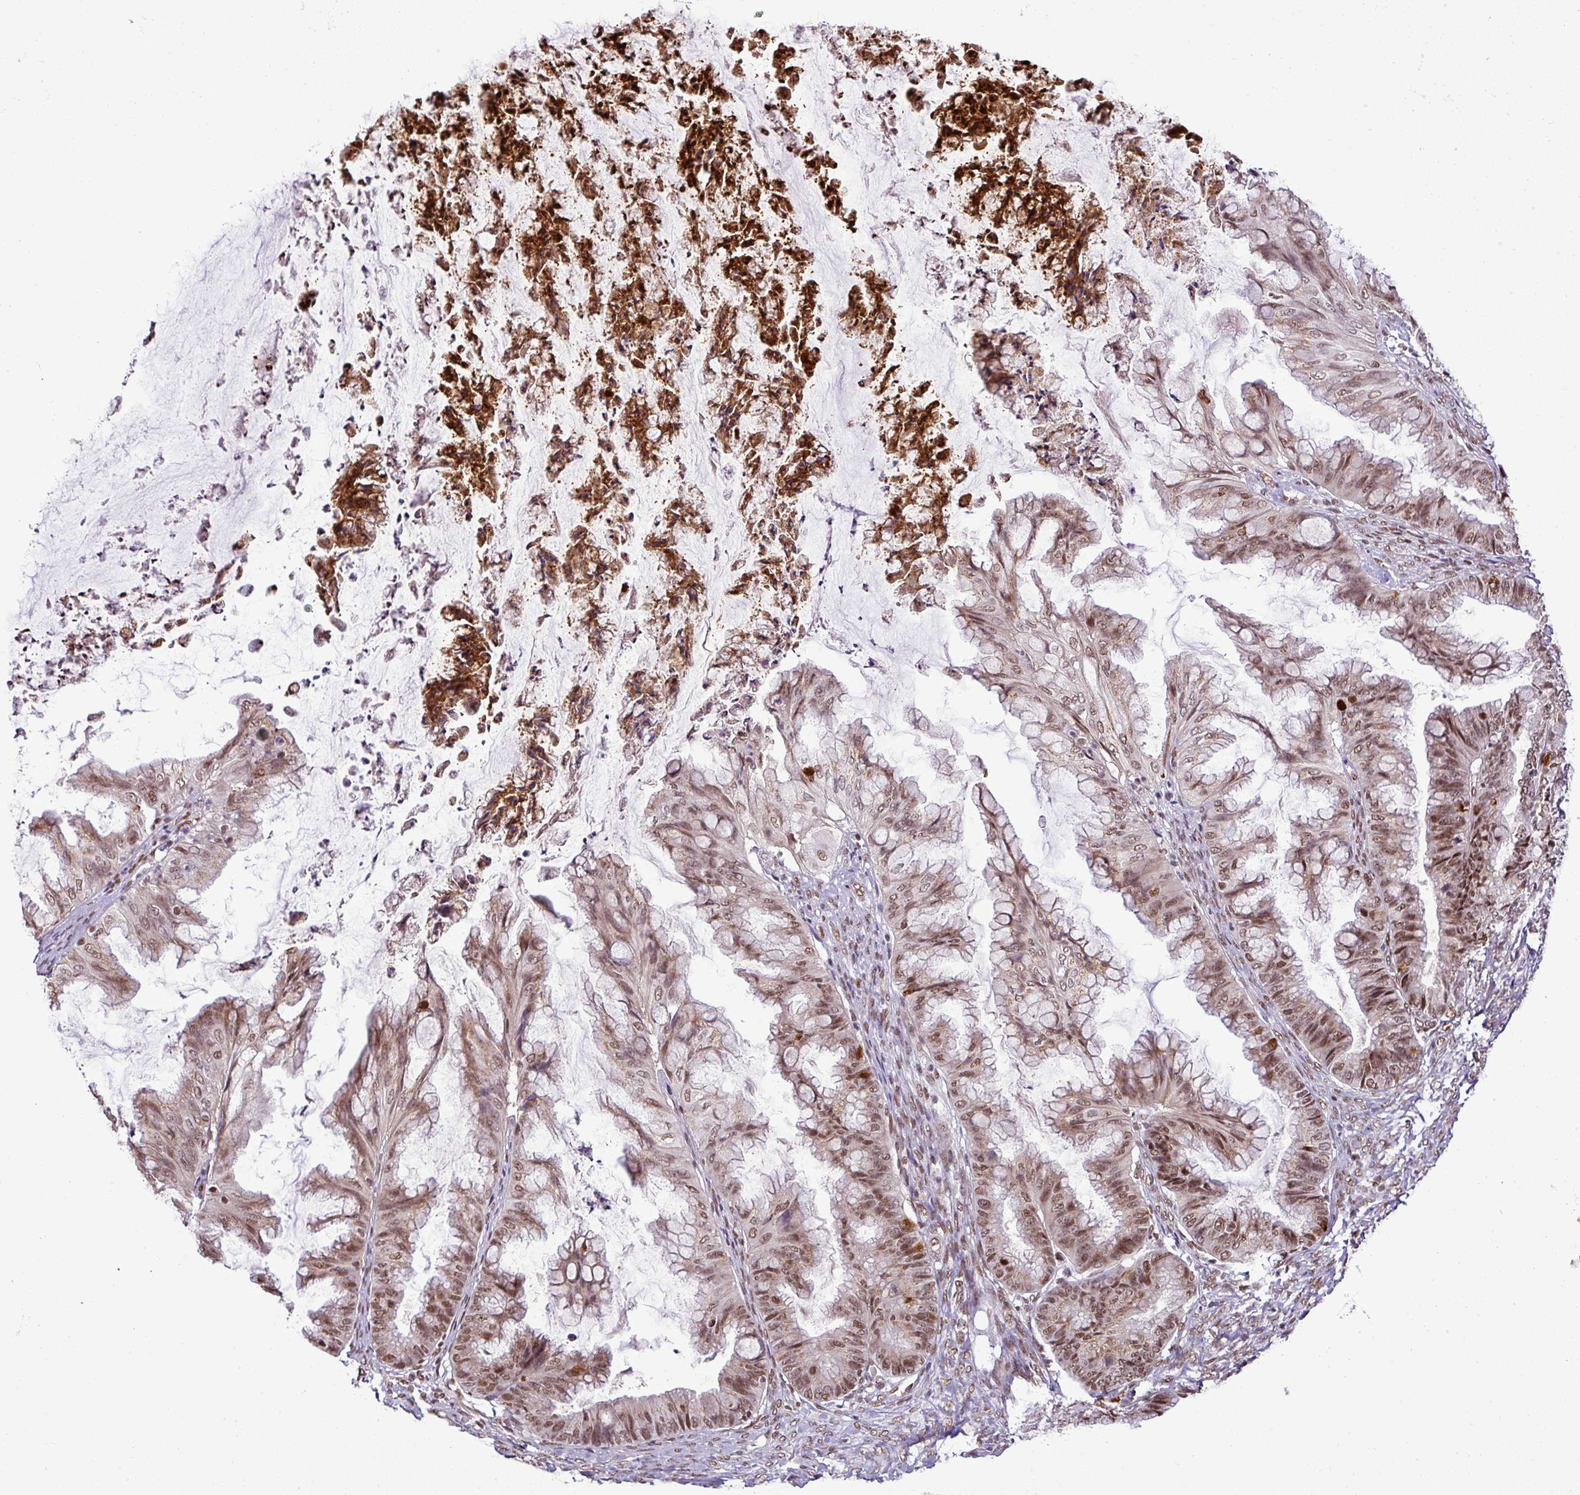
{"staining": {"intensity": "moderate", "quantity": ">75%", "location": "nuclear"}, "tissue": "ovarian cancer", "cell_type": "Tumor cells", "image_type": "cancer", "snomed": [{"axis": "morphology", "description": "Cystadenocarcinoma, mucinous, NOS"}, {"axis": "topography", "description": "Ovary"}], "caption": "Immunohistochemical staining of human ovarian mucinous cystadenocarcinoma shows moderate nuclear protein staining in approximately >75% of tumor cells.", "gene": "PGAP4", "patient": {"sex": "female", "age": 35}}